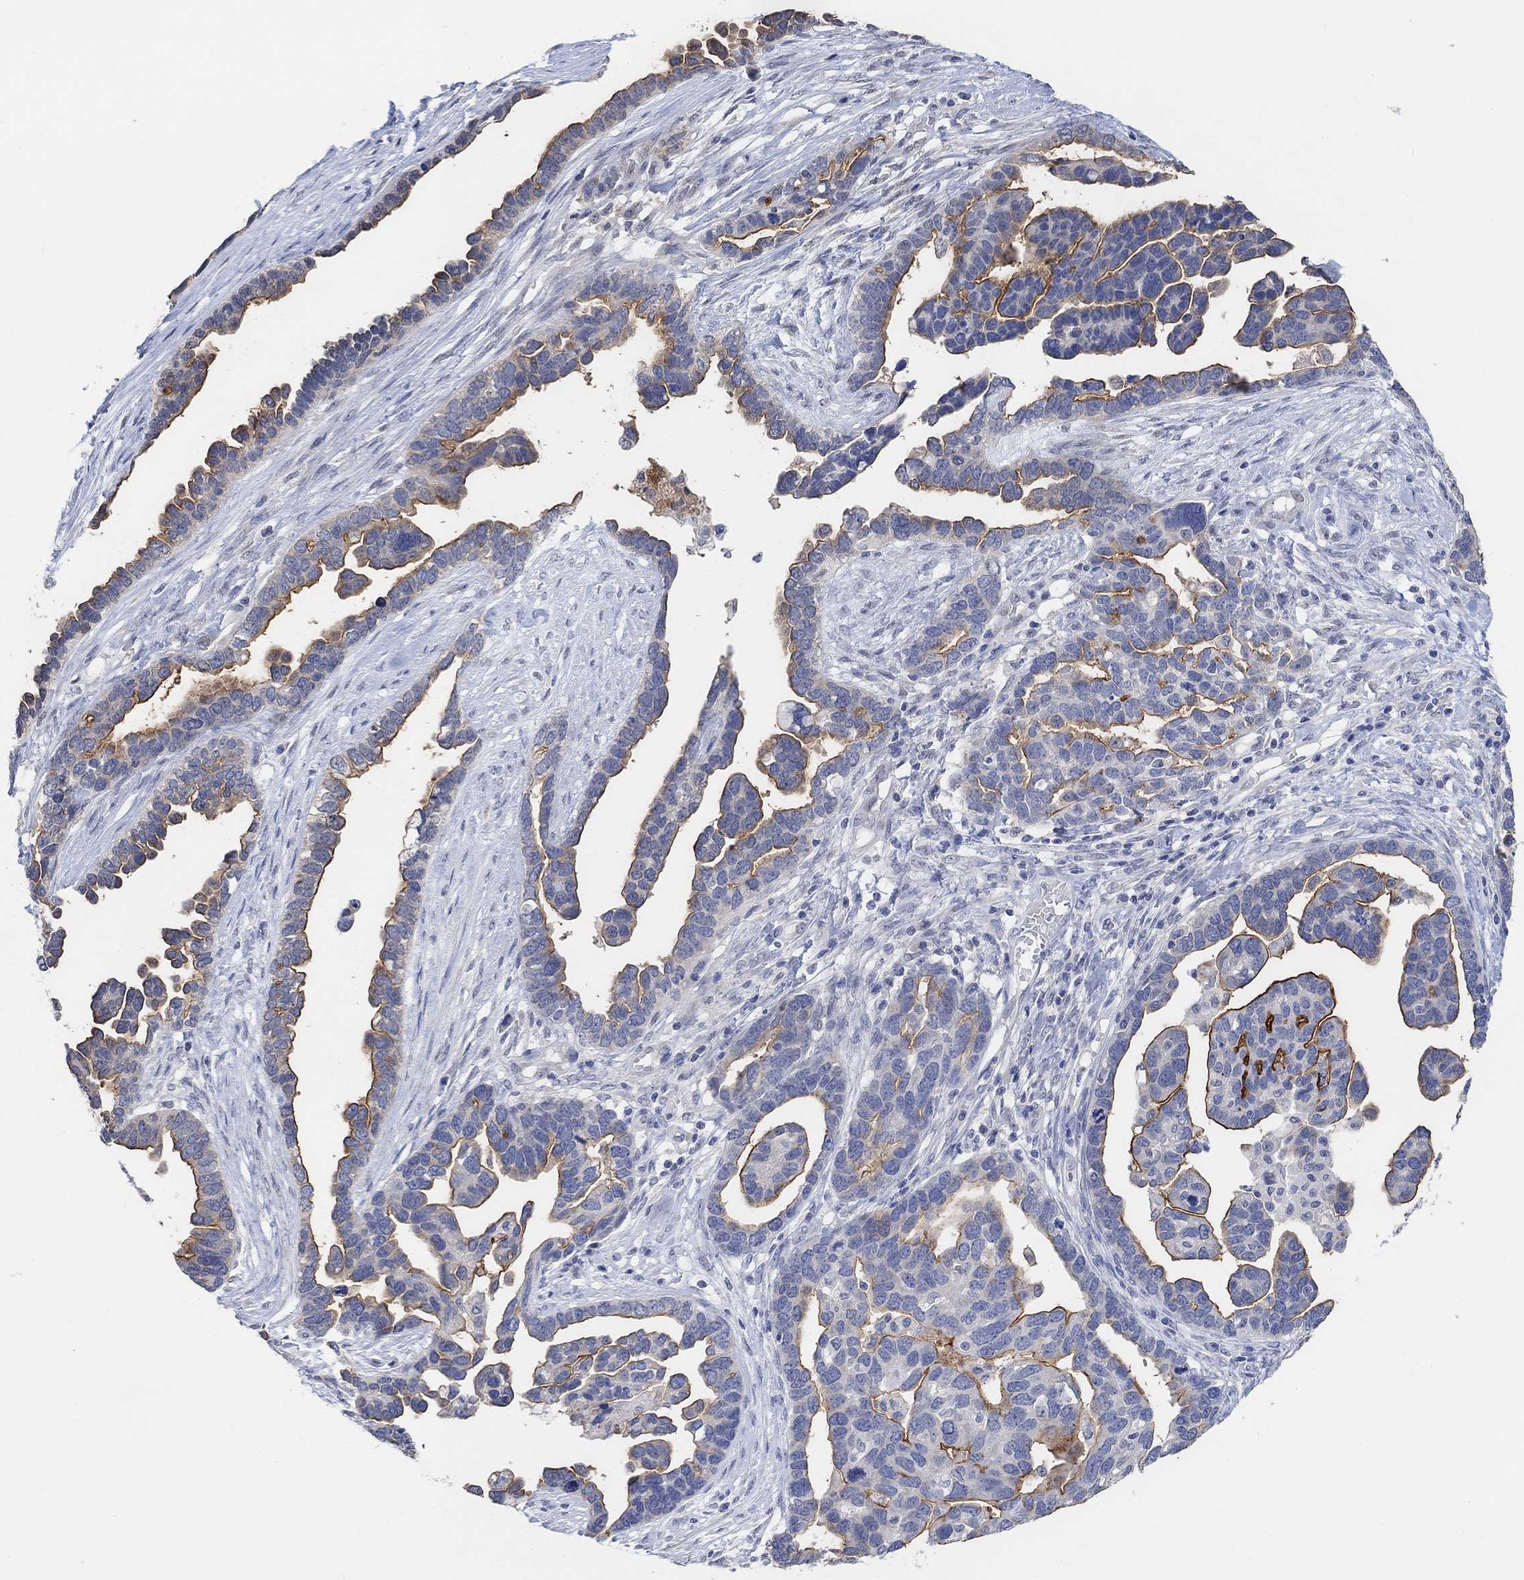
{"staining": {"intensity": "strong", "quantity": "25%-75%", "location": "cytoplasmic/membranous"}, "tissue": "ovarian cancer", "cell_type": "Tumor cells", "image_type": "cancer", "snomed": [{"axis": "morphology", "description": "Cystadenocarcinoma, serous, NOS"}, {"axis": "topography", "description": "Ovary"}], "caption": "Immunohistochemistry (IHC) staining of ovarian serous cystadenocarcinoma, which displays high levels of strong cytoplasmic/membranous positivity in about 25%-75% of tumor cells indicating strong cytoplasmic/membranous protein expression. The staining was performed using DAB (brown) for protein detection and nuclei were counterstained in hematoxylin (blue).", "gene": "MUC1", "patient": {"sex": "female", "age": 54}}